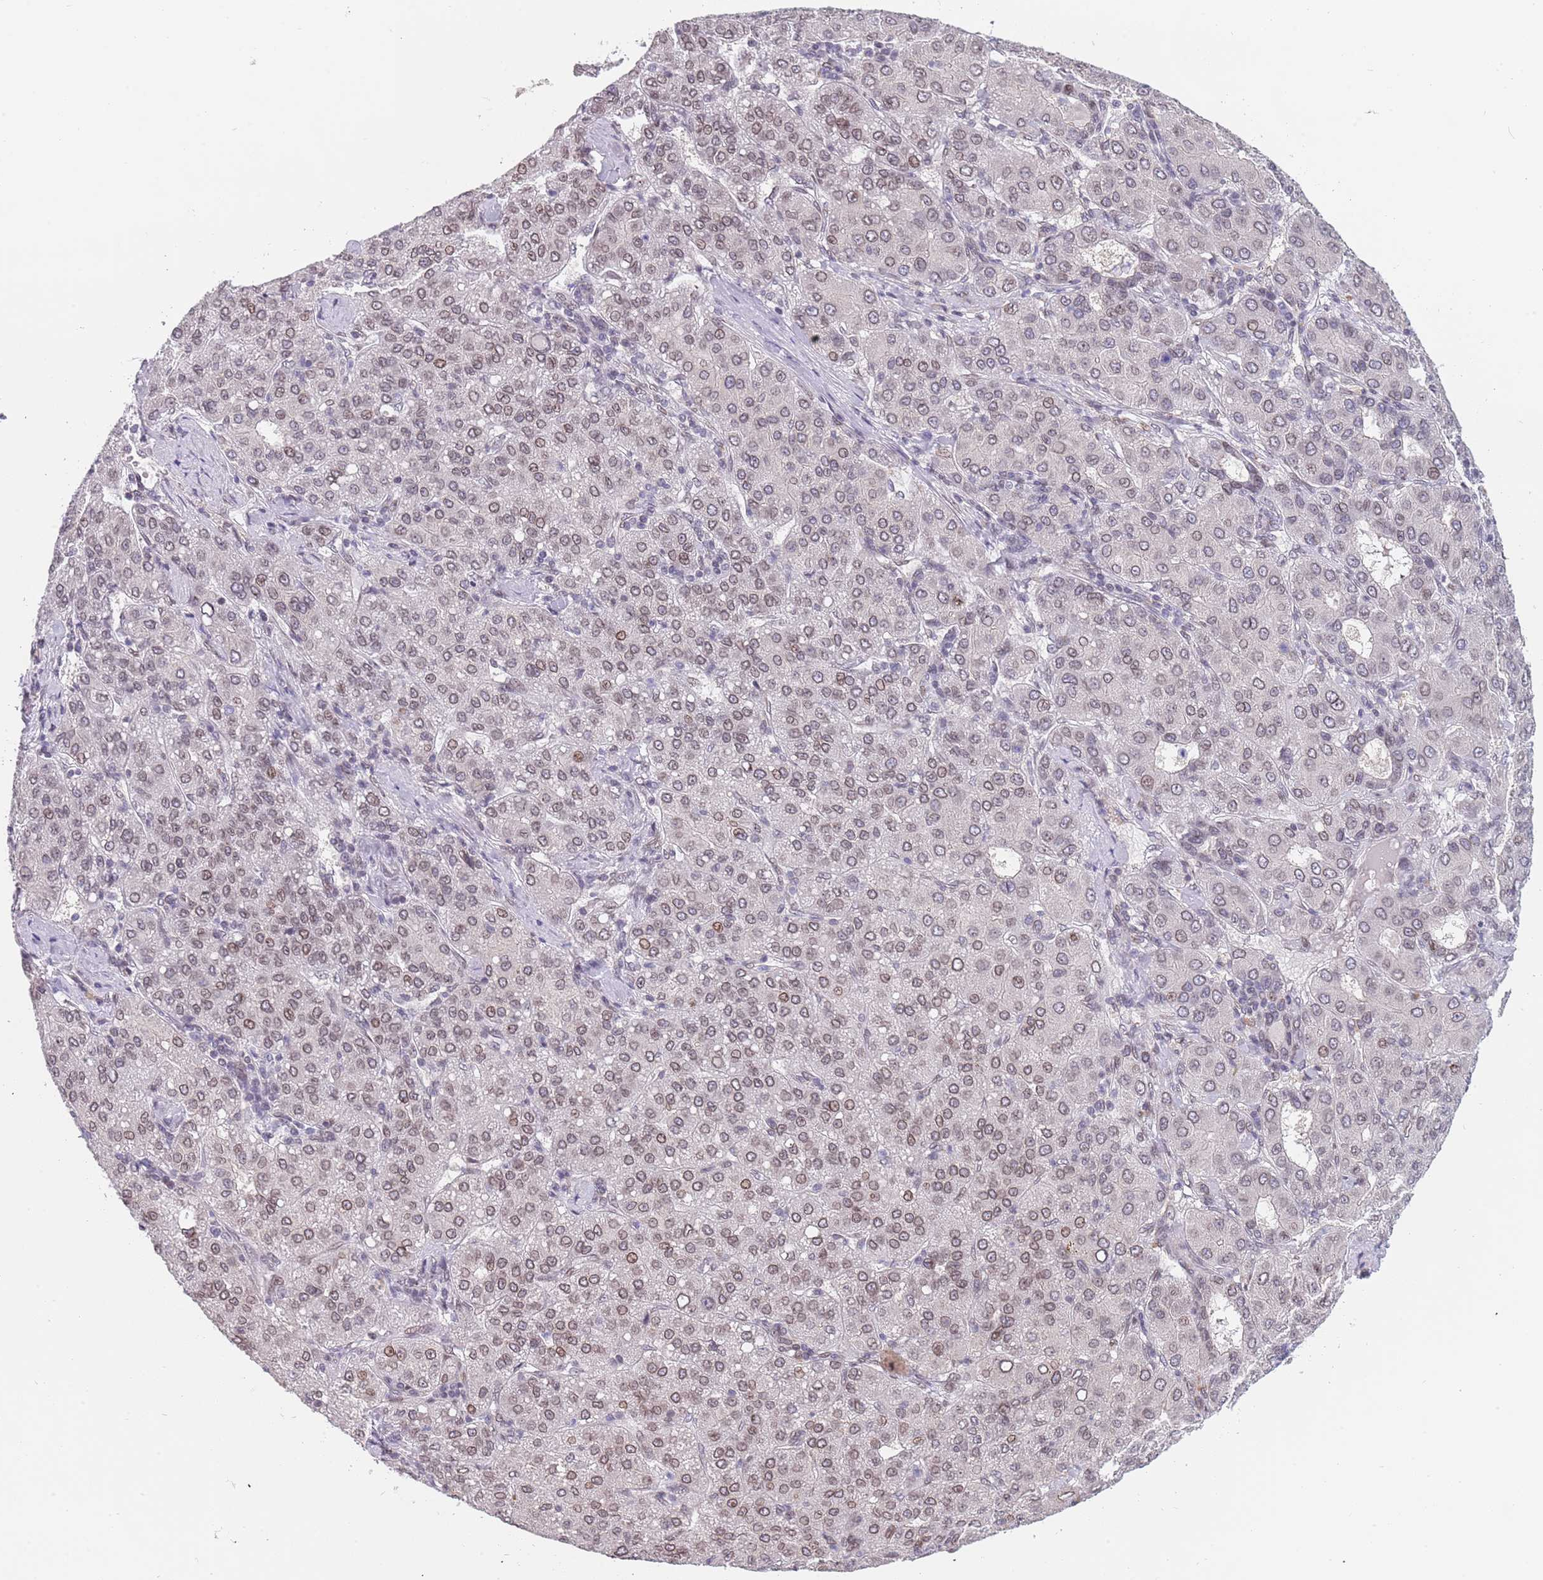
{"staining": {"intensity": "weak", "quantity": ">75%", "location": "cytoplasmic/membranous,nuclear"}, "tissue": "liver cancer", "cell_type": "Tumor cells", "image_type": "cancer", "snomed": [{"axis": "morphology", "description": "Carcinoma, Hepatocellular, NOS"}, {"axis": "topography", "description": "Liver"}], "caption": "Hepatocellular carcinoma (liver) stained with DAB (3,3'-diaminobenzidine) IHC exhibits low levels of weak cytoplasmic/membranous and nuclear positivity in about >75% of tumor cells.", "gene": "KLHDC2", "patient": {"sex": "male", "age": 65}}